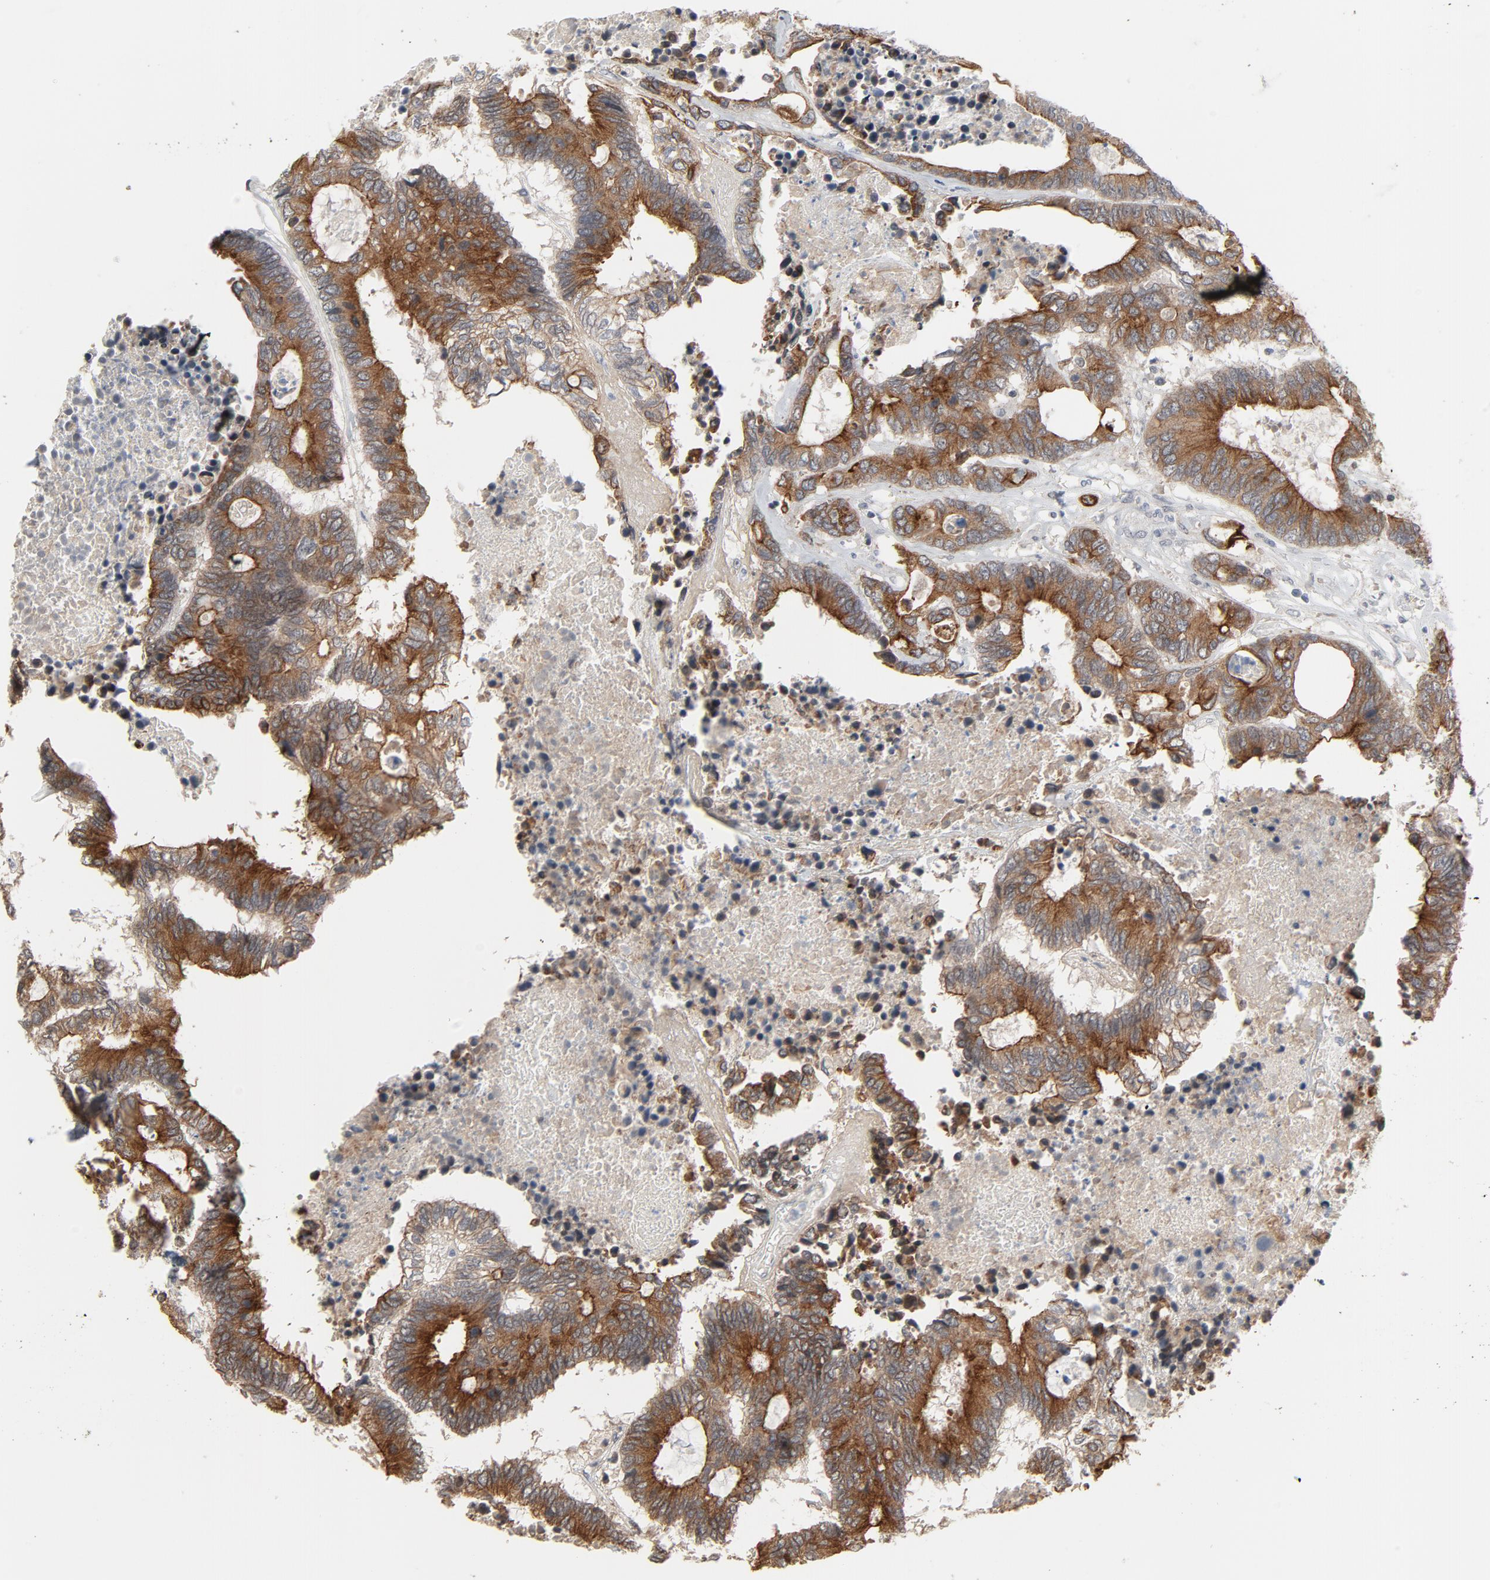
{"staining": {"intensity": "strong", "quantity": ">75%", "location": "cytoplasmic/membranous"}, "tissue": "colorectal cancer", "cell_type": "Tumor cells", "image_type": "cancer", "snomed": [{"axis": "morphology", "description": "Adenocarcinoma, NOS"}, {"axis": "topography", "description": "Rectum"}], "caption": "This image shows adenocarcinoma (colorectal) stained with IHC to label a protein in brown. The cytoplasmic/membranous of tumor cells show strong positivity for the protein. Nuclei are counter-stained blue.", "gene": "ITPR3", "patient": {"sex": "male", "age": 55}}